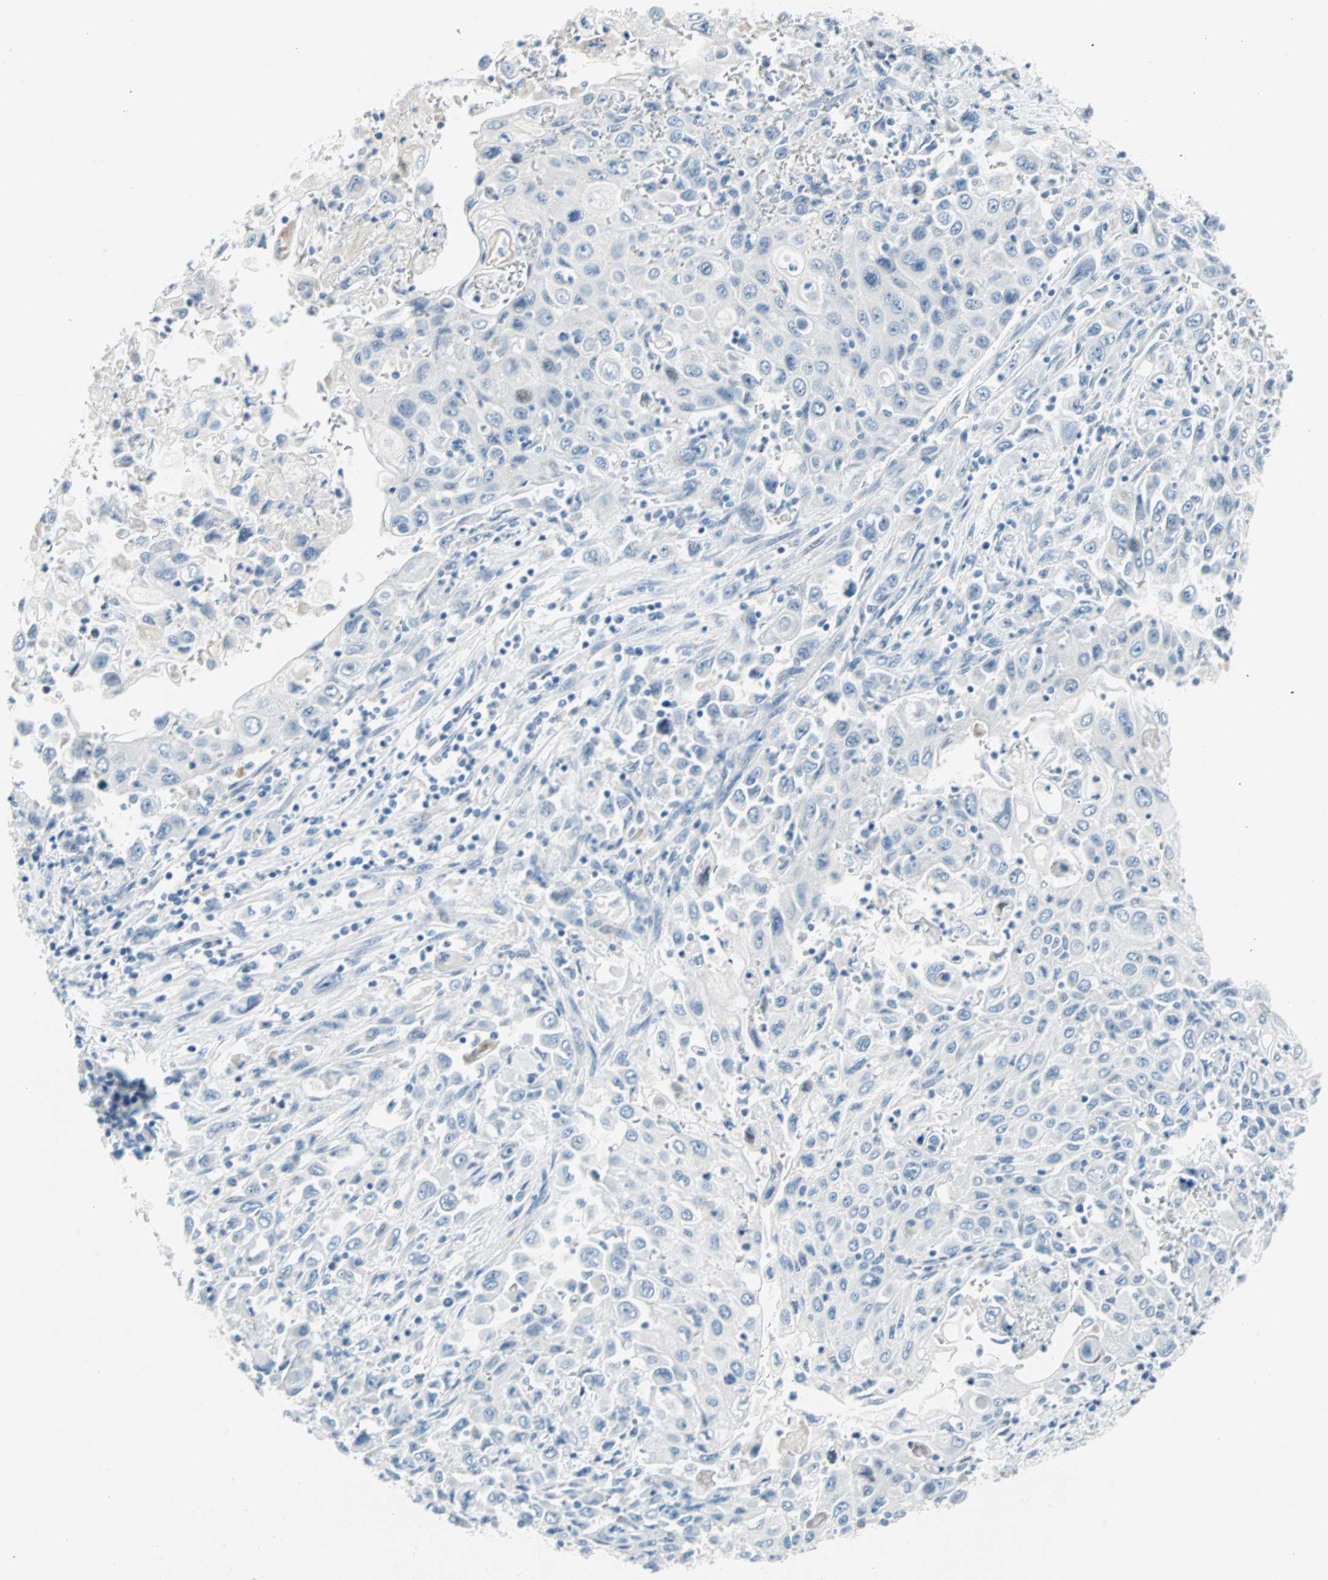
{"staining": {"intensity": "negative", "quantity": "none", "location": "none"}, "tissue": "pancreatic cancer", "cell_type": "Tumor cells", "image_type": "cancer", "snomed": [{"axis": "morphology", "description": "Adenocarcinoma, NOS"}, {"axis": "topography", "description": "Pancreas"}], "caption": "There is no significant staining in tumor cells of pancreatic cancer. (DAB (3,3'-diaminobenzidine) immunohistochemistry (IHC) with hematoxylin counter stain).", "gene": "TMEM163", "patient": {"sex": "male", "age": 70}}